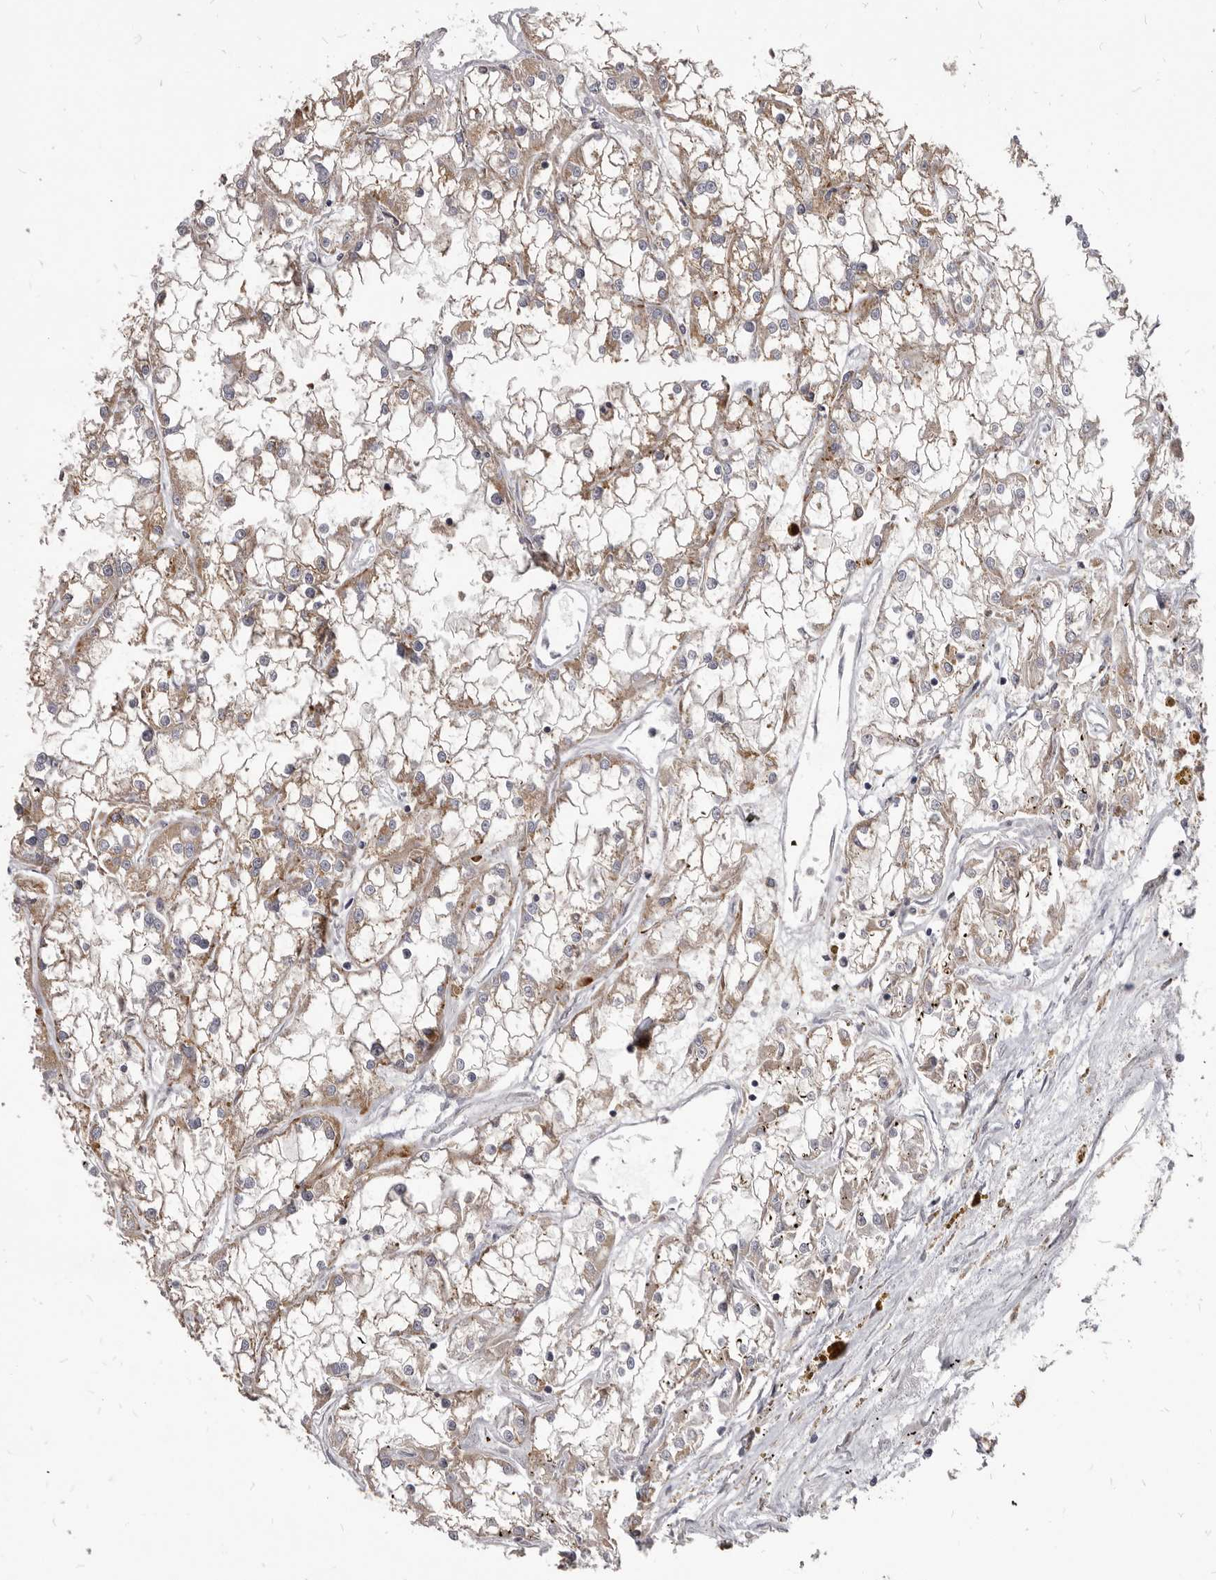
{"staining": {"intensity": "weak", "quantity": ">75%", "location": "cytoplasmic/membranous"}, "tissue": "renal cancer", "cell_type": "Tumor cells", "image_type": "cancer", "snomed": [{"axis": "morphology", "description": "Adenocarcinoma, NOS"}, {"axis": "topography", "description": "Kidney"}], "caption": "Weak cytoplasmic/membranous protein expression is appreciated in about >75% of tumor cells in renal adenocarcinoma.", "gene": "PI4K2A", "patient": {"sex": "female", "age": 52}}